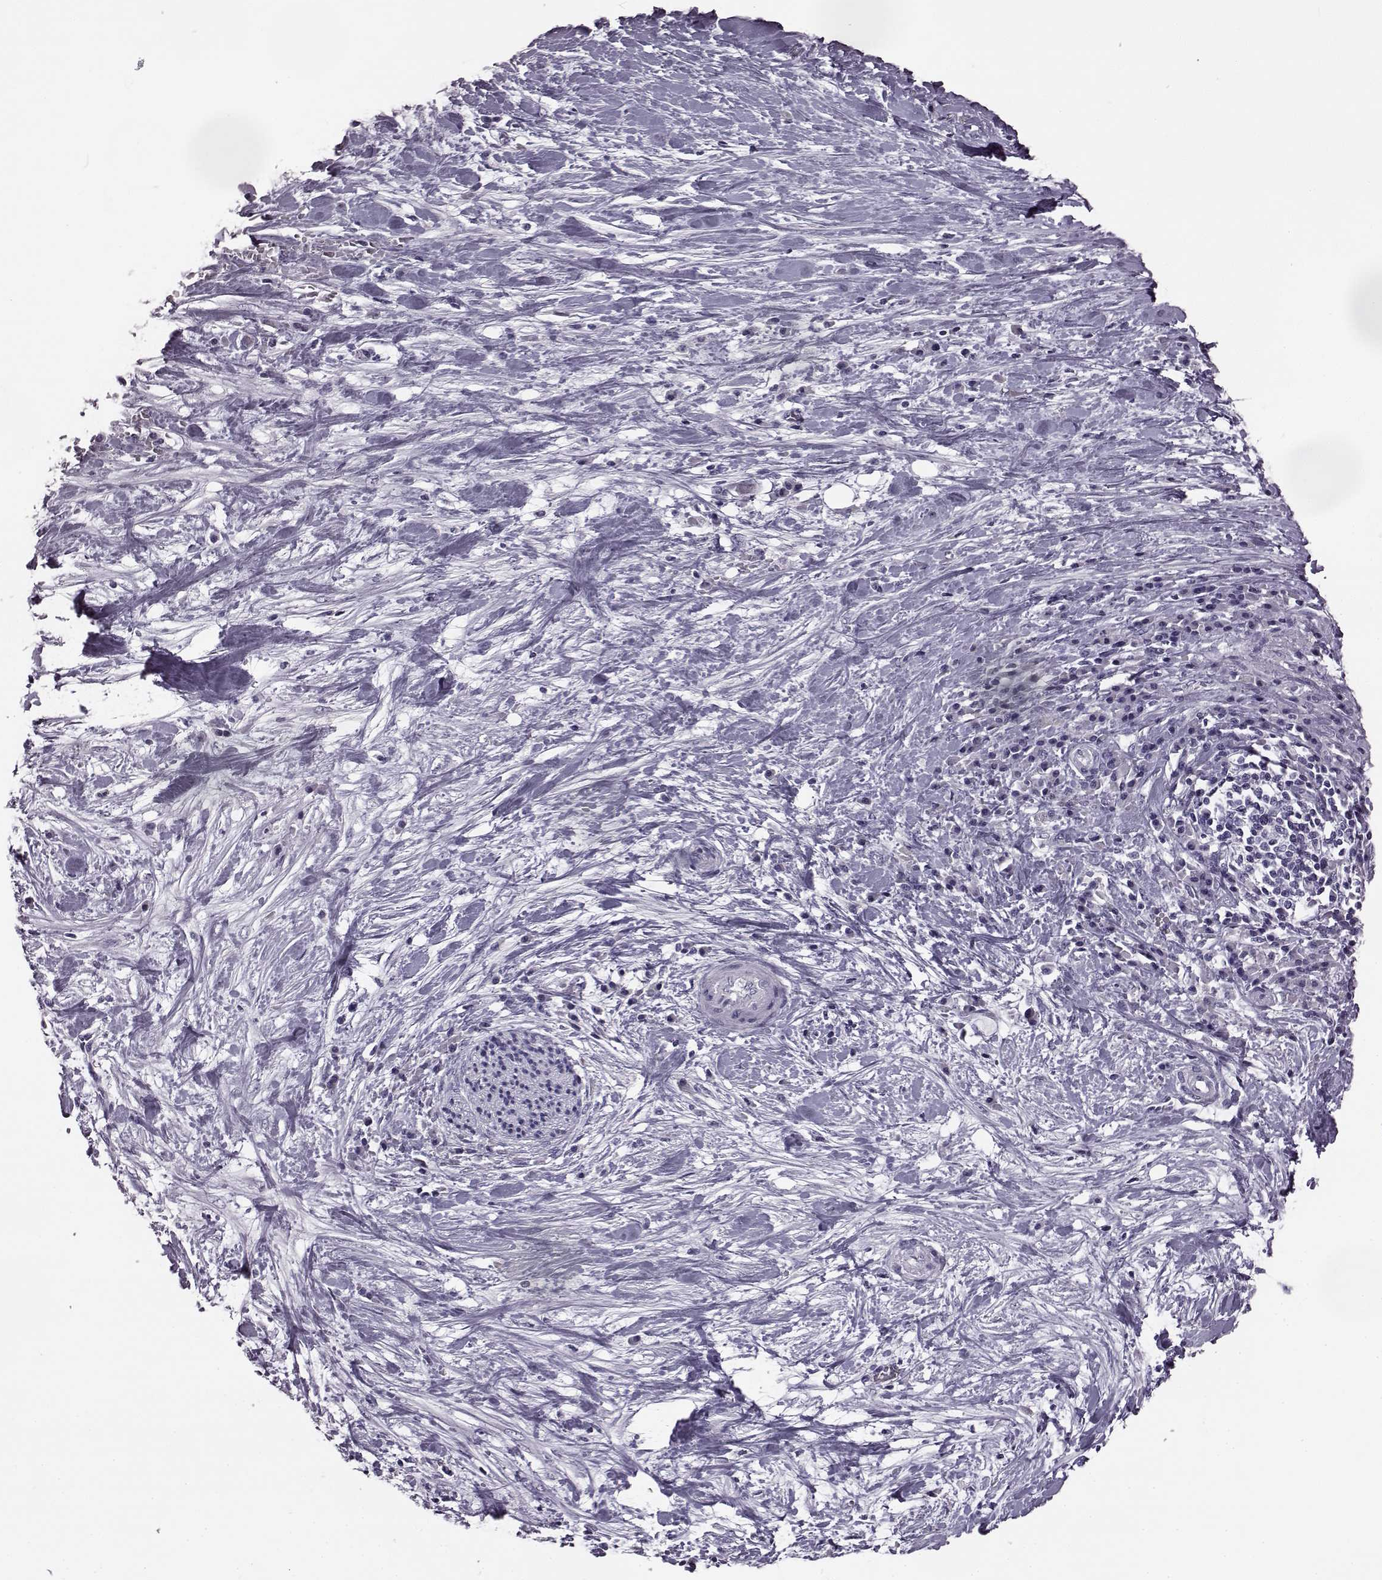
{"staining": {"intensity": "negative", "quantity": "none", "location": "none"}, "tissue": "liver cancer", "cell_type": "Tumor cells", "image_type": "cancer", "snomed": [{"axis": "morphology", "description": "Cholangiocarcinoma"}, {"axis": "topography", "description": "Liver"}], "caption": "The histopathology image displays no staining of tumor cells in cholangiocarcinoma (liver).", "gene": "ODAD4", "patient": {"sex": "female", "age": 73}}